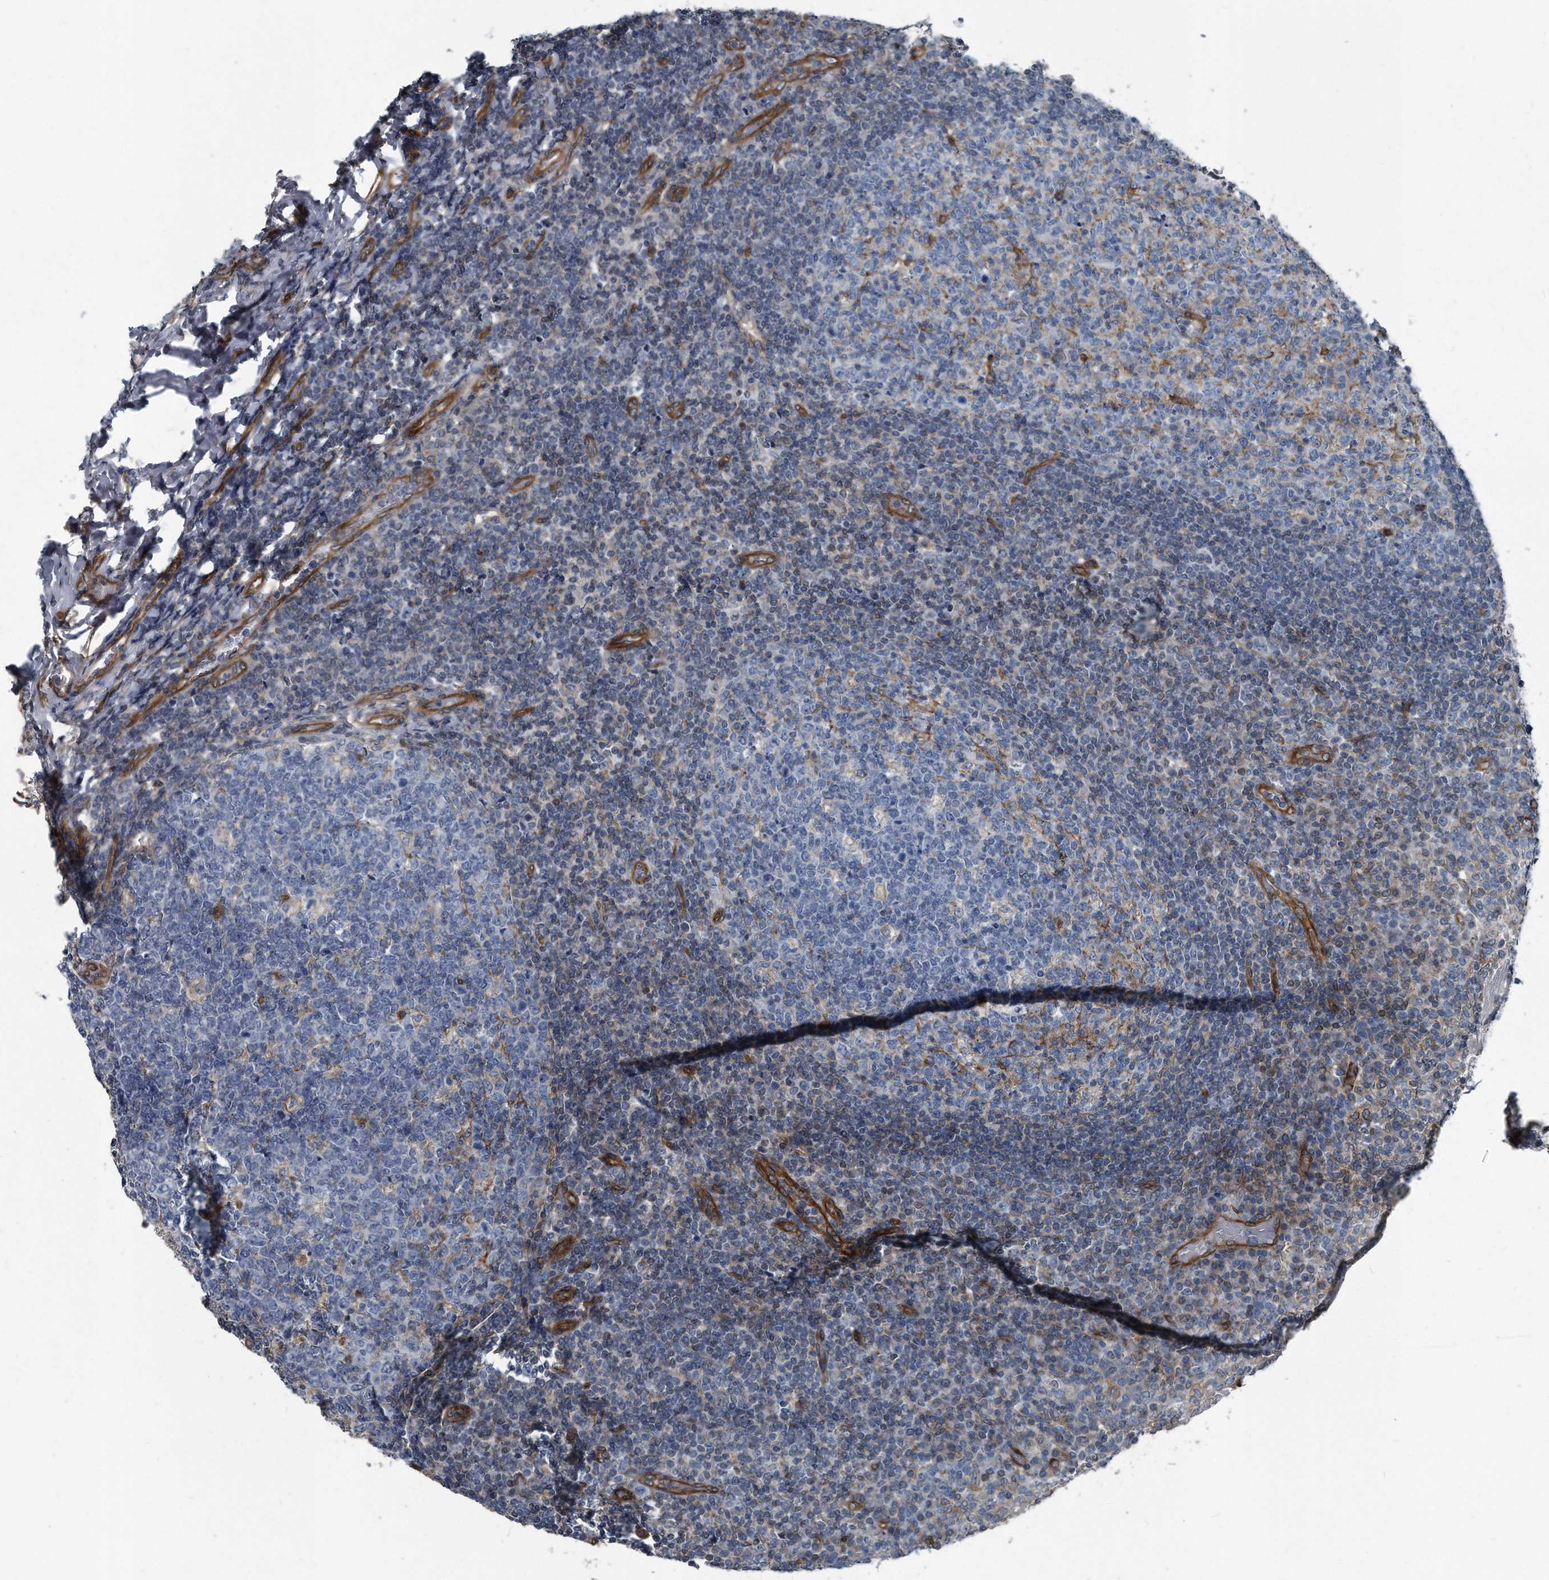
{"staining": {"intensity": "negative", "quantity": "none", "location": "none"}, "tissue": "tonsil", "cell_type": "Germinal center cells", "image_type": "normal", "snomed": [{"axis": "morphology", "description": "Normal tissue, NOS"}, {"axis": "topography", "description": "Tonsil"}], "caption": "High magnification brightfield microscopy of benign tonsil stained with DAB (3,3'-diaminobenzidine) (brown) and counterstained with hematoxylin (blue): germinal center cells show no significant expression.", "gene": "PLEC", "patient": {"sex": "female", "age": 19}}